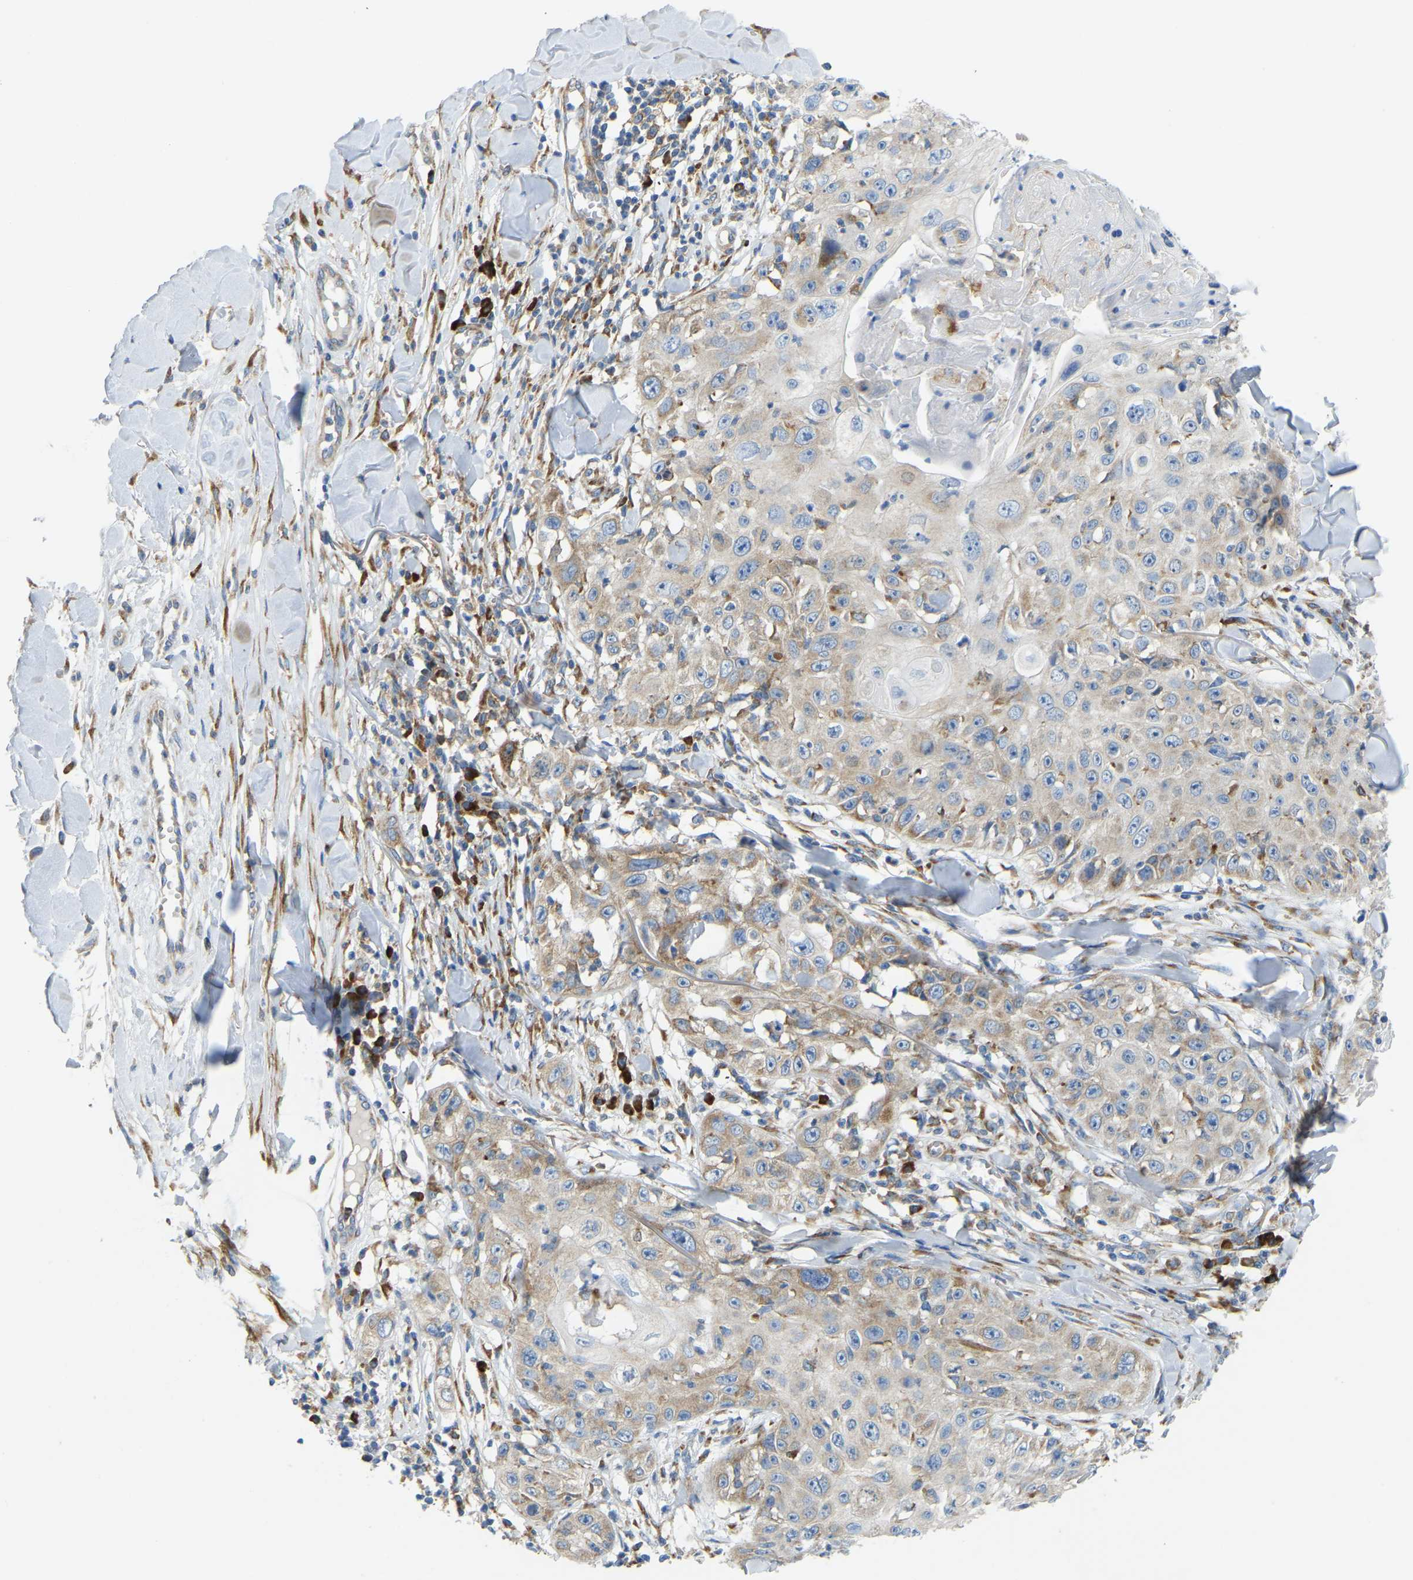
{"staining": {"intensity": "moderate", "quantity": ">75%", "location": "cytoplasmic/membranous"}, "tissue": "skin cancer", "cell_type": "Tumor cells", "image_type": "cancer", "snomed": [{"axis": "morphology", "description": "Squamous cell carcinoma, NOS"}, {"axis": "topography", "description": "Skin"}], "caption": "Human squamous cell carcinoma (skin) stained with a brown dye shows moderate cytoplasmic/membranous positive positivity in about >75% of tumor cells.", "gene": "SND1", "patient": {"sex": "male", "age": 86}}